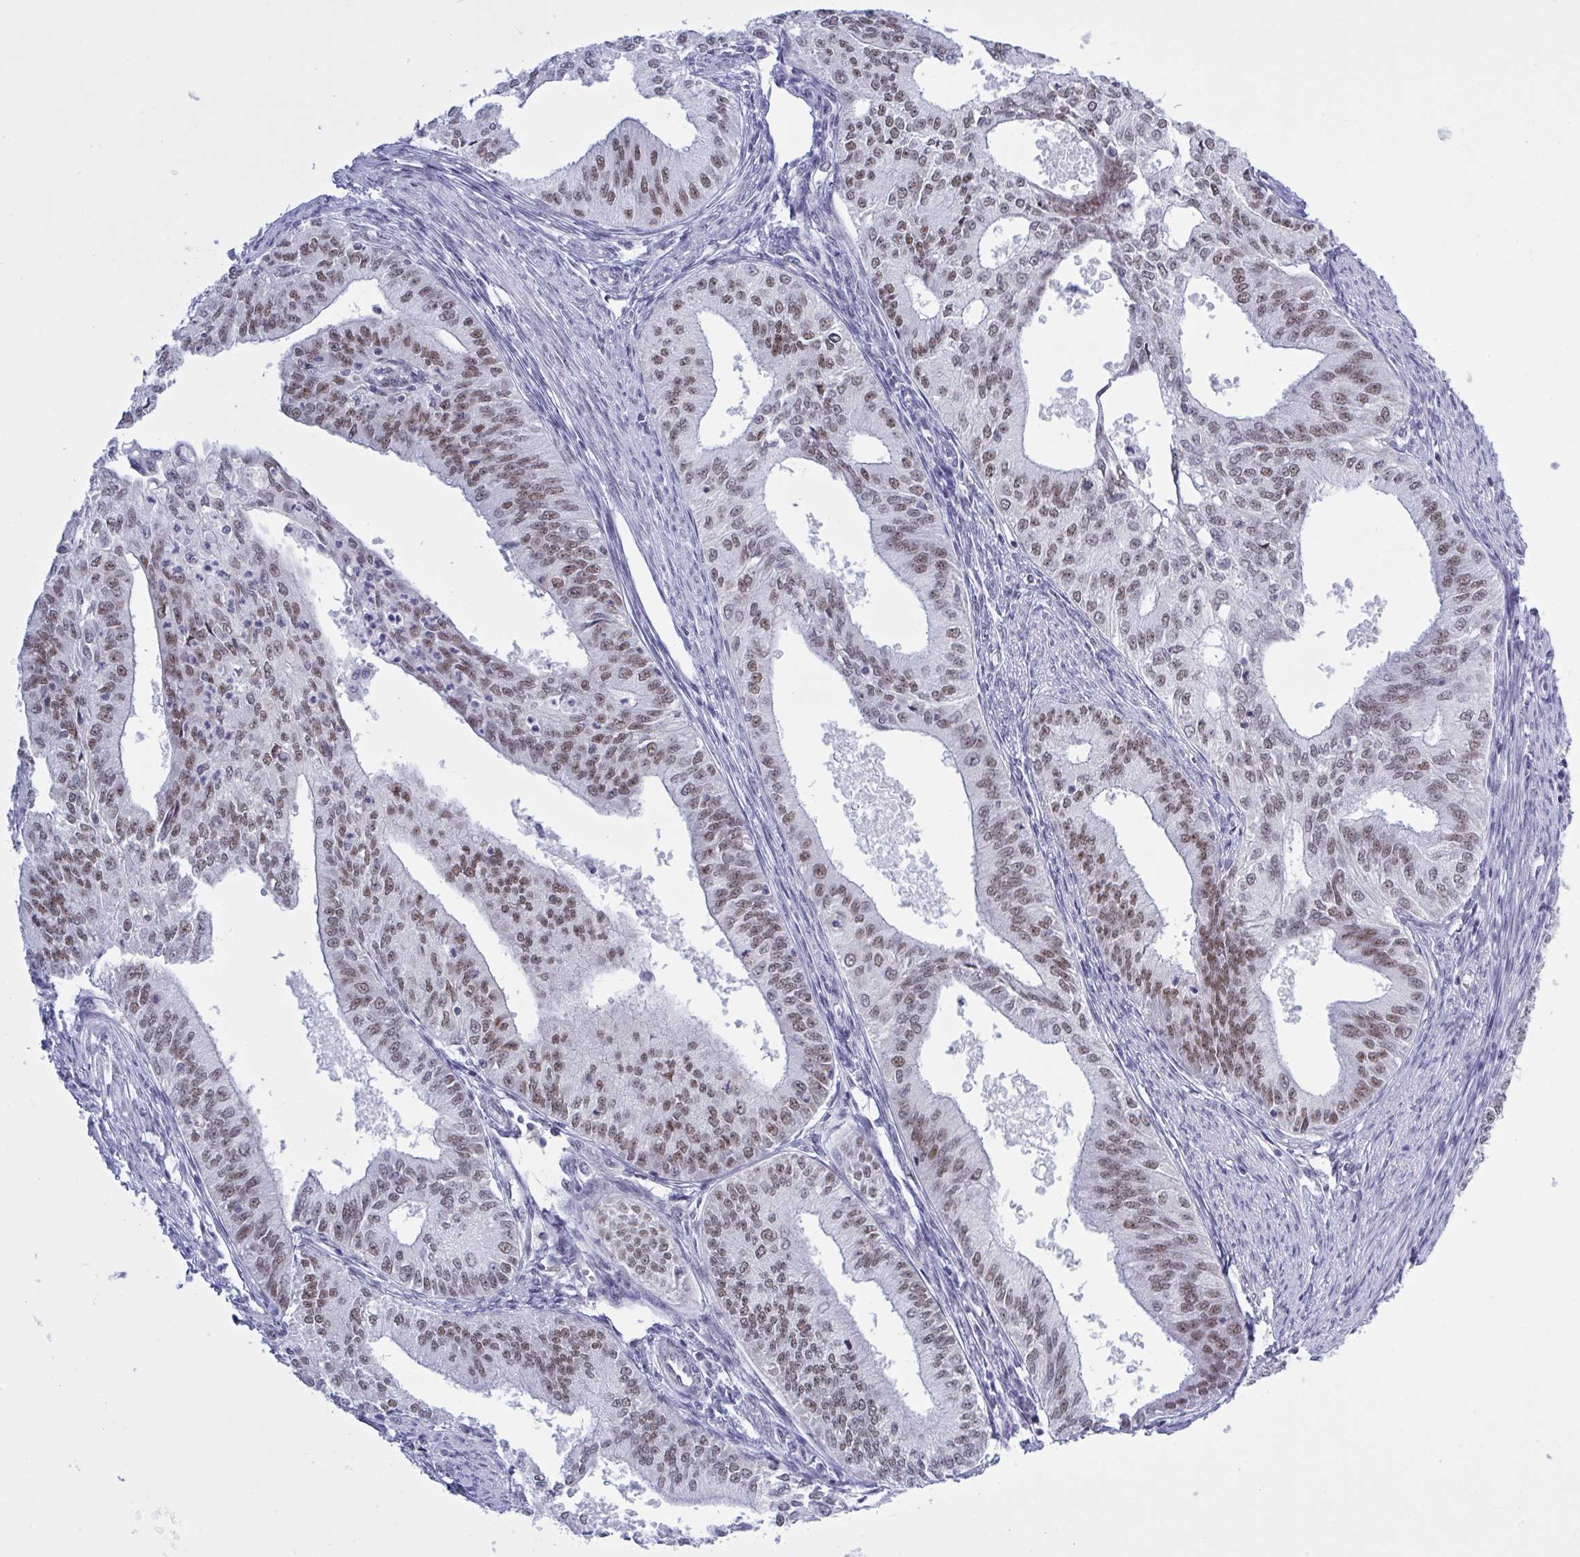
{"staining": {"intensity": "moderate", "quantity": ">75%", "location": "nuclear"}, "tissue": "endometrial cancer", "cell_type": "Tumor cells", "image_type": "cancer", "snomed": [{"axis": "morphology", "description": "Adenocarcinoma, NOS"}, {"axis": "topography", "description": "Endometrium"}], "caption": "This image demonstrates endometrial cancer stained with immunohistochemistry (IHC) to label a protein in brown. The nuclear of tumor cells show moderate positivity for the protein. Nuclei are counter-stained blue.", "gene": "PPP1R10", "patient": {"sex": "female", "age": 50}}